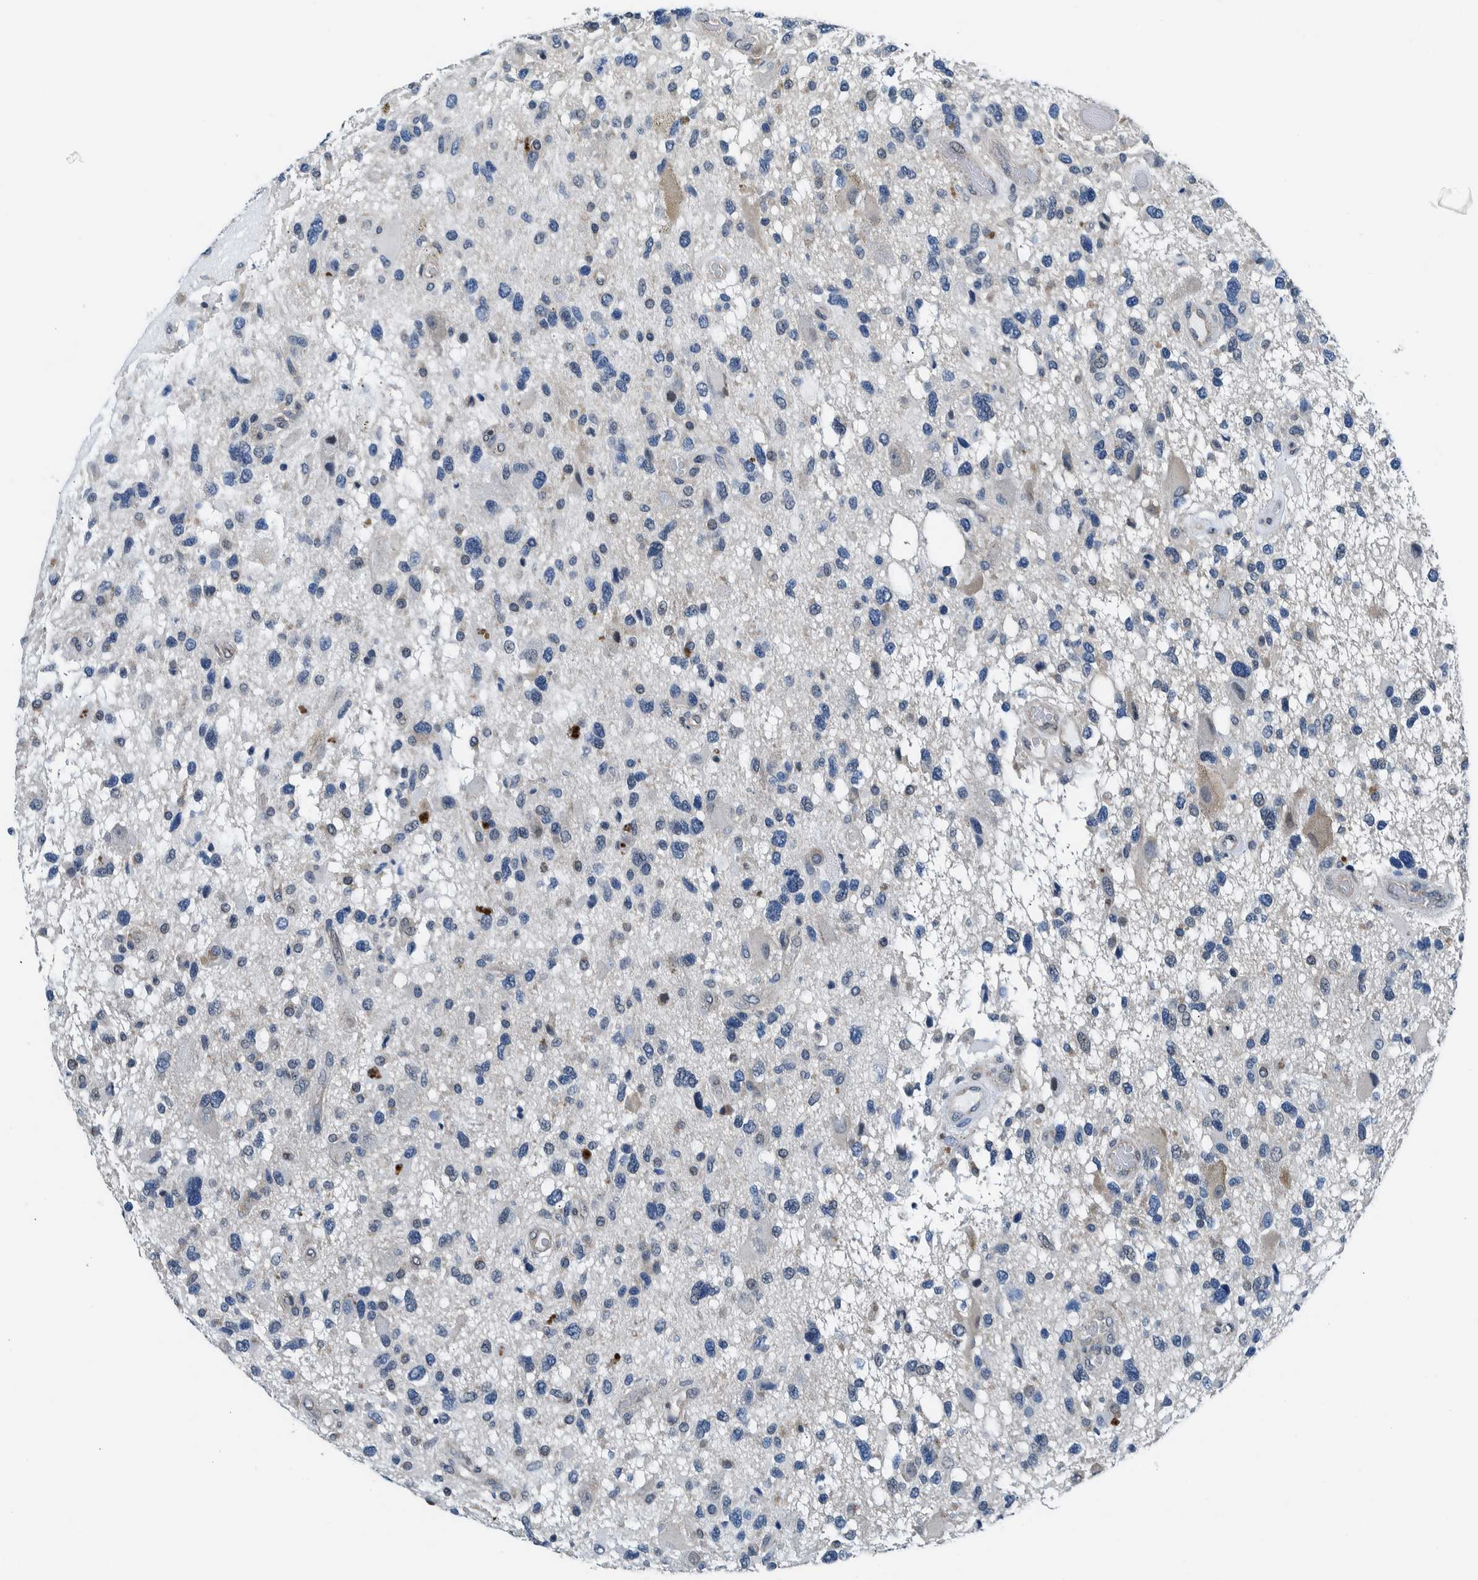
{"staining": {"intensity": "negative", "quantity": "none", "location": "none"}, "tissue": "glioma", "cell_type": "Tumor cells", "image_type": "cancer", "snomed": [{"axis": "morphology", "description": "Glioma, malignant, High grade"}, {"axis": "topography", "description": "Brain"}], "caption": "Tumor cells show no significant positivity in glioma.", "gene": "NIBAN2", "patient": {"sex": "male", "age": 33}}